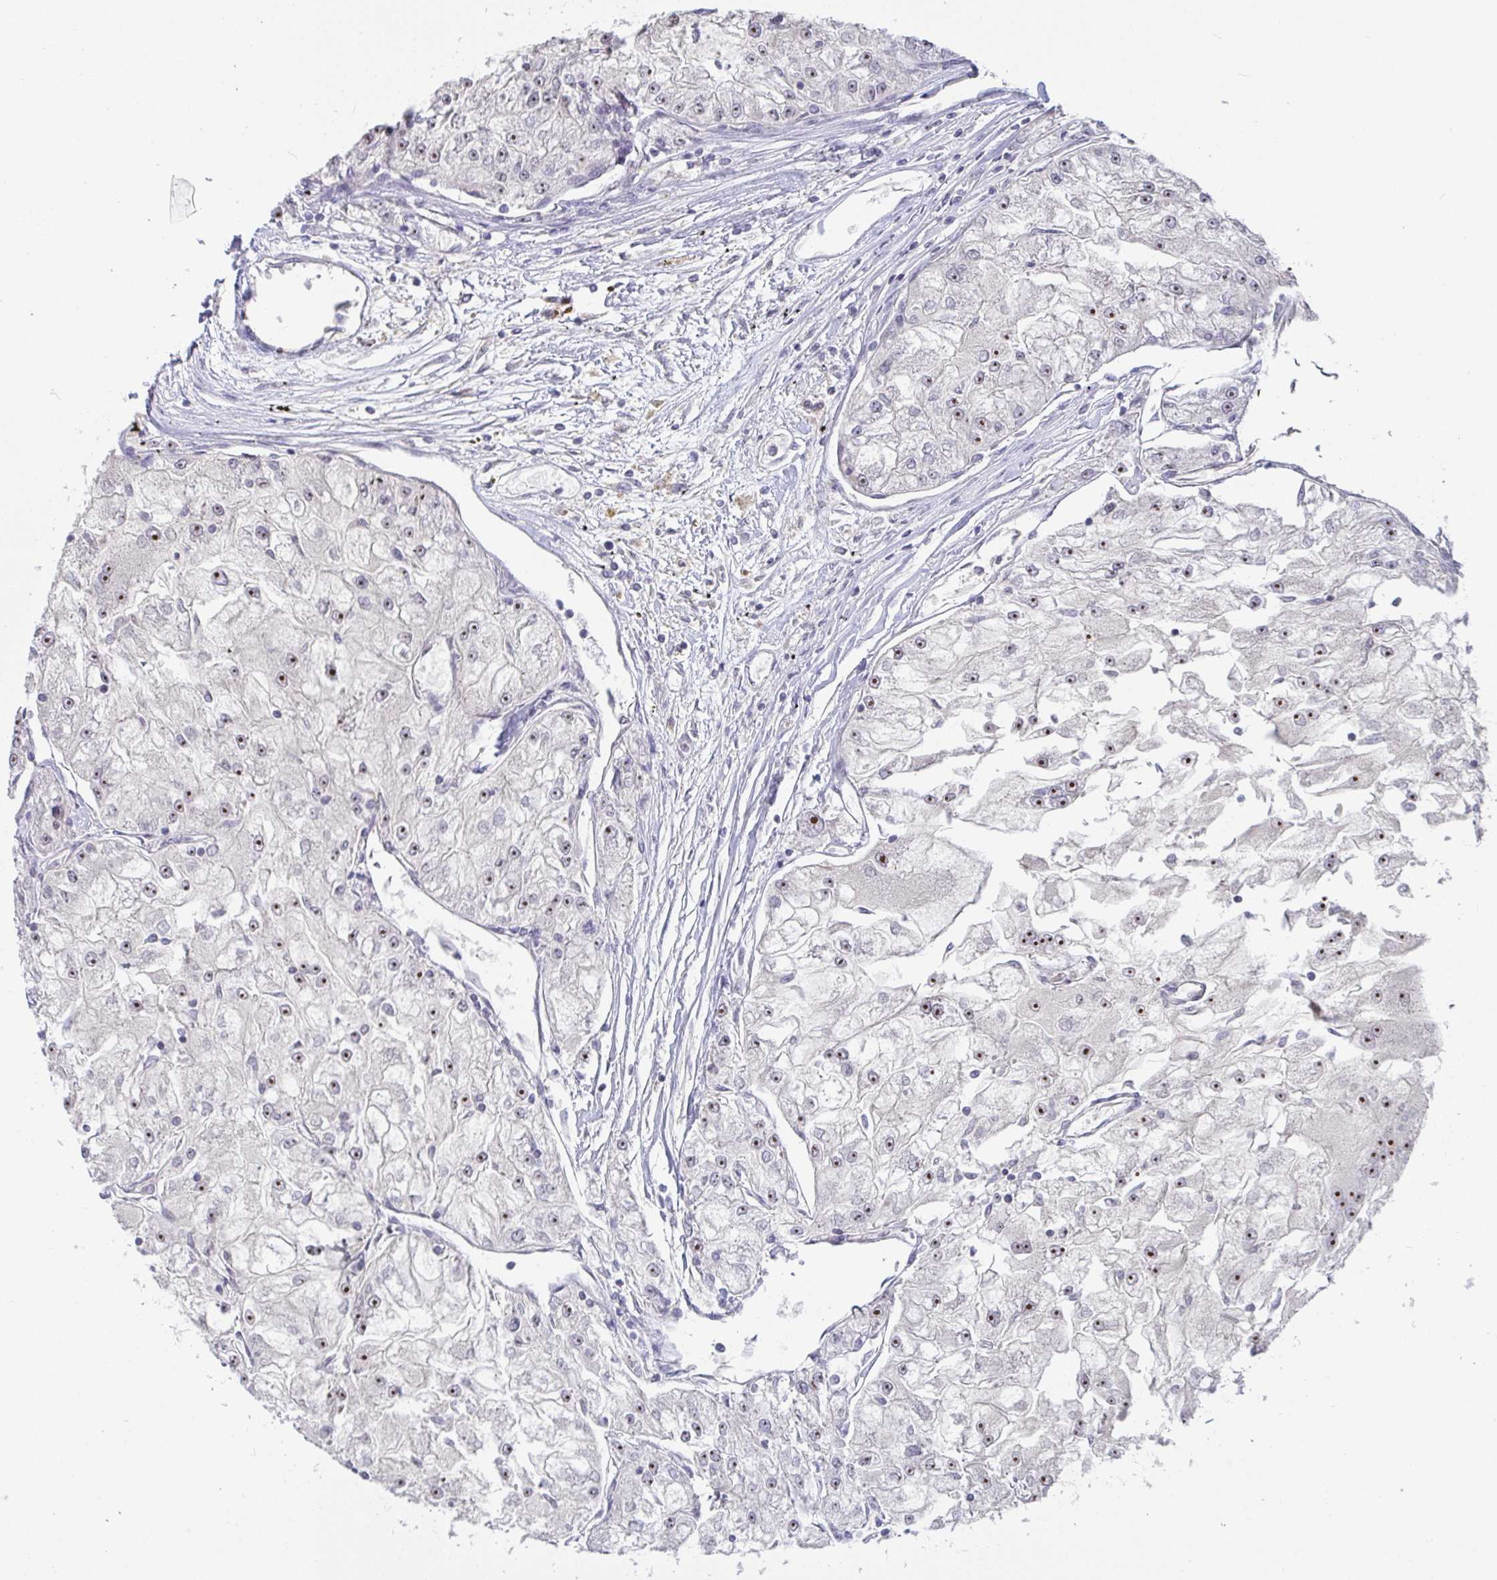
{"staining": {"intensity": "moderate", "quantity": ">75%", "location": "nuclear"}, "tissue": "renal cancer", "cell_type": "Tumor cells", "image_type": "cancer", "snomed": [{"axis": "morphology", "description": "Adenocarcinoma, NOS"}, {"axis": "topography", "description": "Kidney"}], "caption": "A high-resolution histopathology image shows immunohistochemistry staining of renal cancer, which shows moderate nuclear positivity in approximately >75% of tumor cells. Immunohistochemistry stains the protein of interest in brown and the nuclei are stained blue.", "gene": "MYC", "patient": {"sex": "female", "age": 72}}